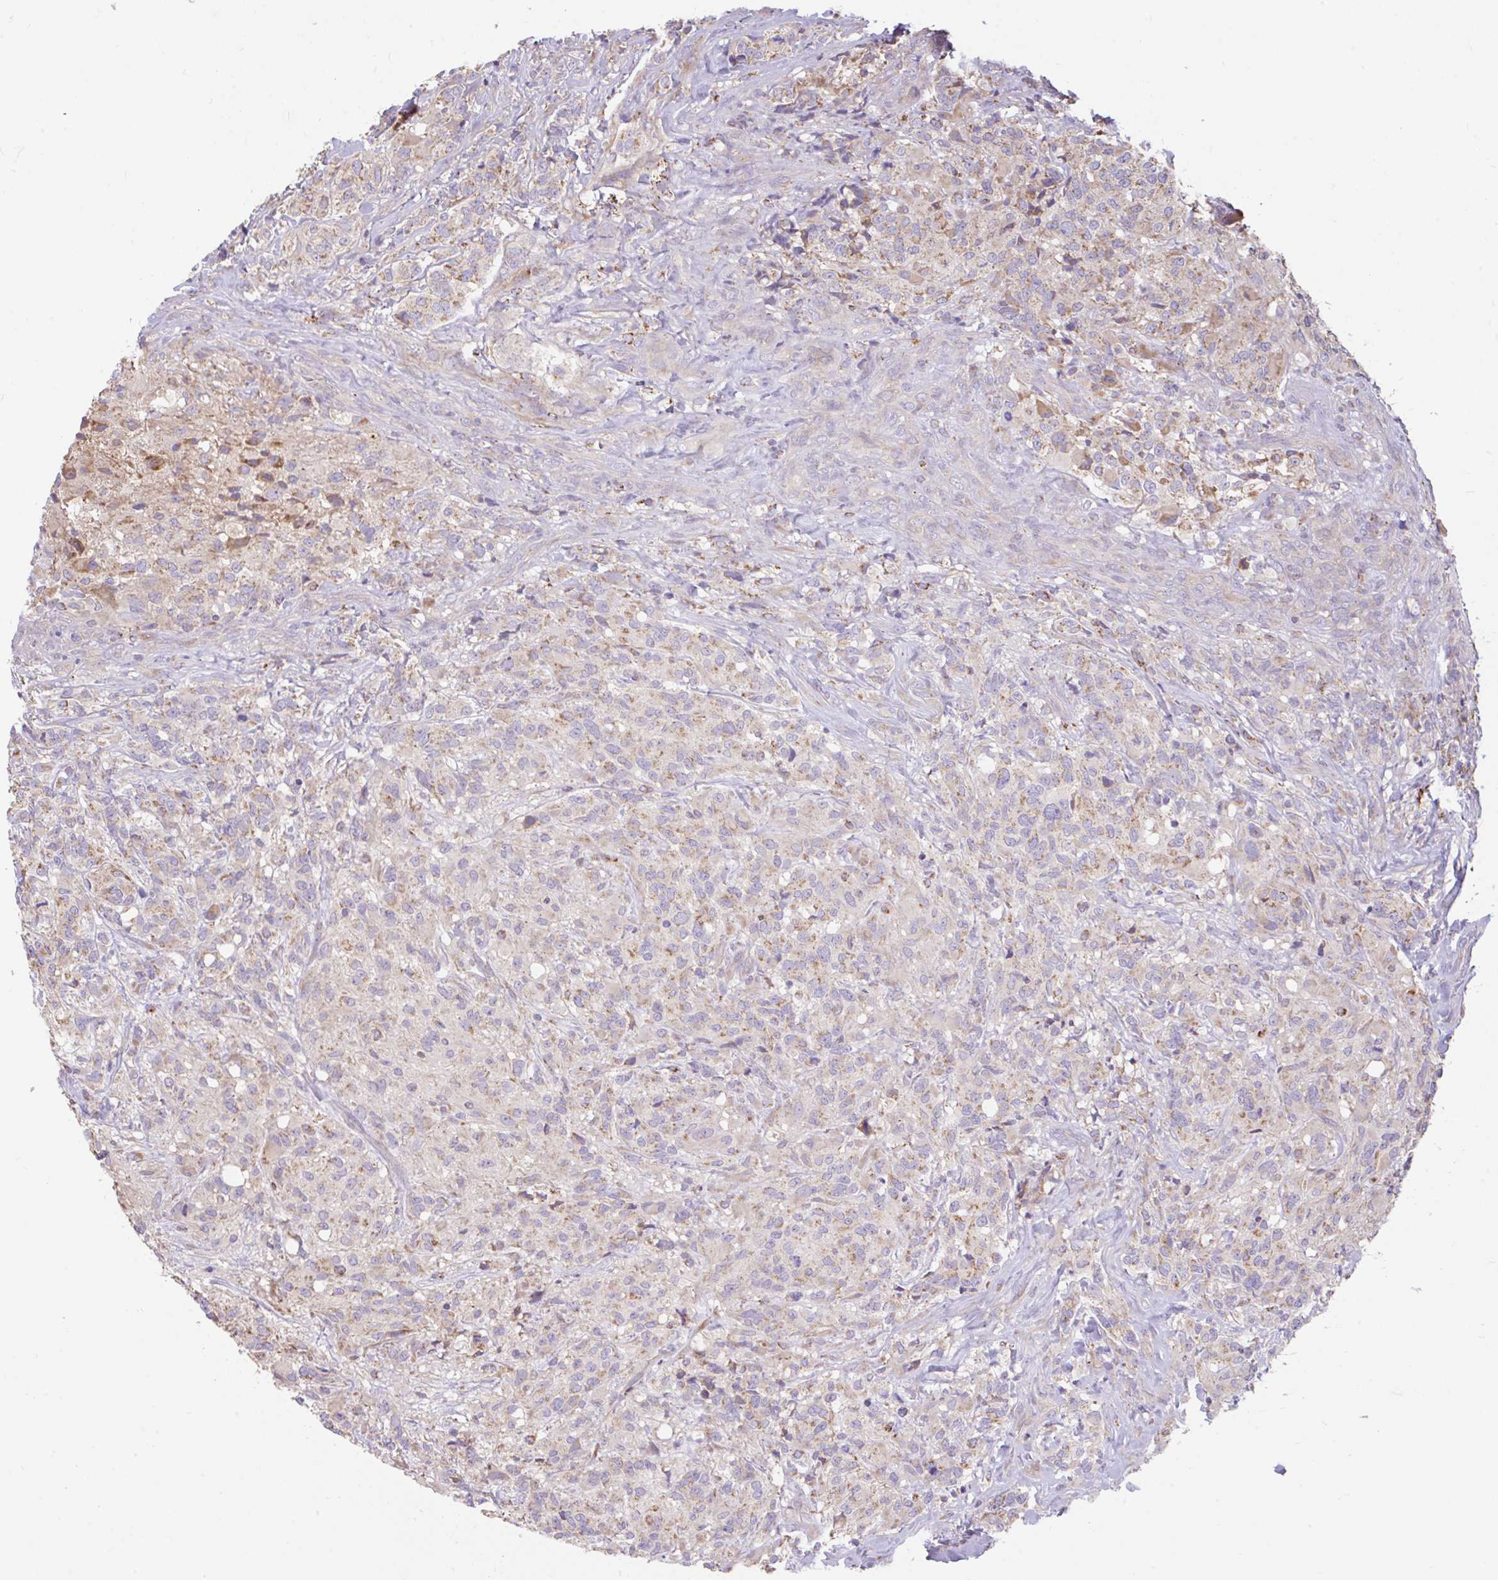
{"staining": {"intensity": "weak", "quantity": "25%-75%", "location": "cytoplasmic/membranous"}, "tissue": "glioma", "cell_type": "Tumor cells", "image_type": "cancer", "snomed": [{"axis": "morphology", "description": "Glioma, malignant, High grade"}, {"axis": "topography", "description": "Brain"}], "caption": "This histopathology image displays immunohistochemistry staining of glioma, with low weak cytoplasmic/membranous positivity in approximately 25%-75% of tumor cells.", "gene": "RALBP1", "patient": {"sex": "female", "age": 67}}